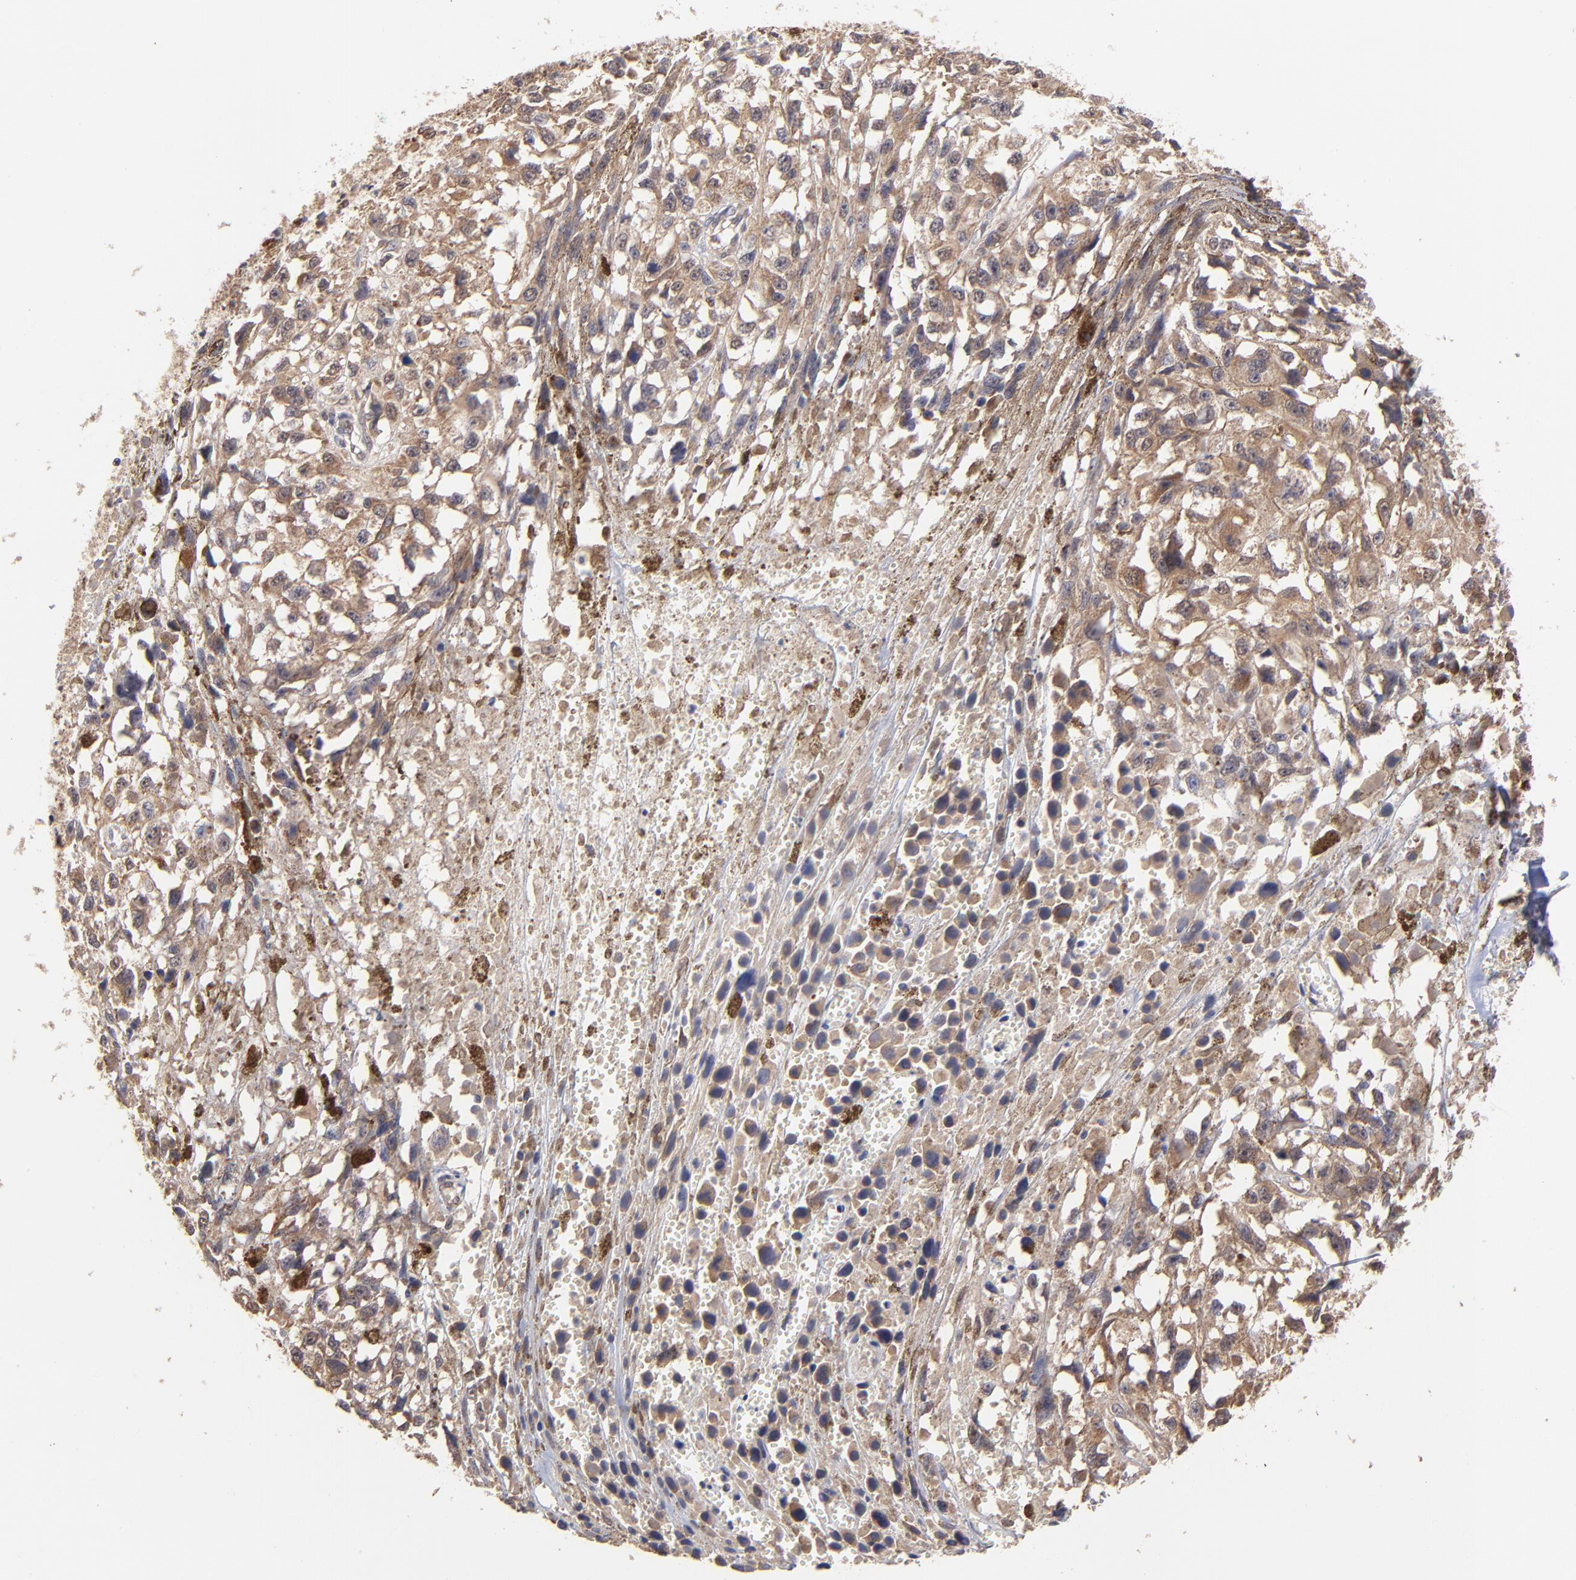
{"staining": {"intensity": "moderate", "quantity": "25%-75%", "location": "cytoplasmic/membranous"}, "tissue": "melanoma", "cell_type": "Tumor cells", "image_type": "cancer", "snomed": [{"axis": "morphology", "description": "Malignant melanoma, Metastatic site"}, {"axis": "topography", "description": "Lymph node"}], "caption": "The photomicrograph shows a brown stain indicating the presence of a protein in the cytoplasmic/membranous of tumor cells in malignant melanoma (metastatic site).", "gene": "UBE2H", "patient": {"sex": "male", "age": 59}}